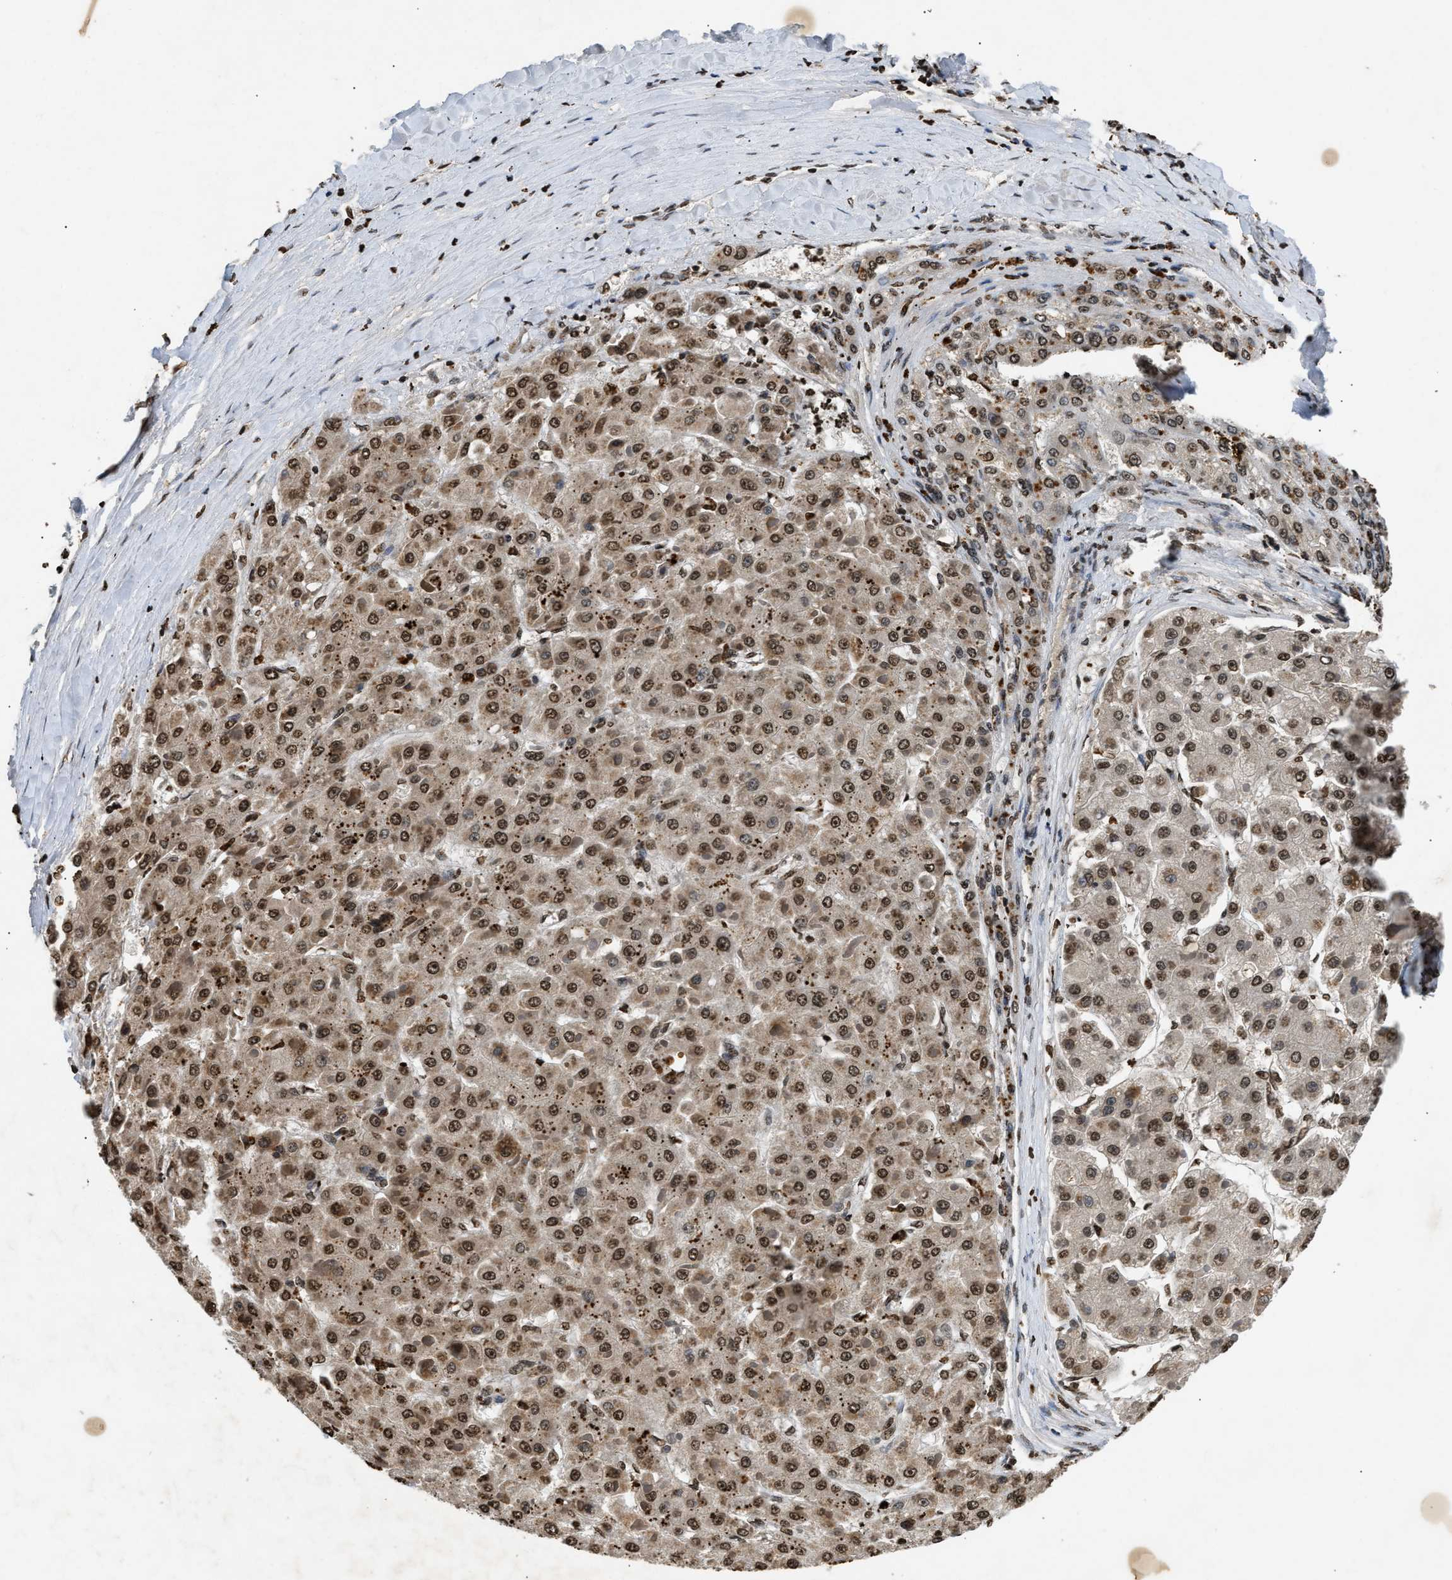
{"staining": {"intensity": "moderate", "quantity": ">75%", "location": "cytoplasmic/membranous,nuclear"}, "tissue": "liver cancer", "cell_type": "Tumor cells", "image_type": "cancer", "snomed": [{"axis": "morphology", "description": "Carcinoma, Hepatocellular, NOS"}, {"axis": "topography", "description": "Liver"}], "caption": "This is an image of immunohistochemistry staining of liver cancer, which shows moderate staining in the cytoplasmic/membranous and nuclear of tumor cells.", "gene": "DNASE1L3", "patient": {"sex": "female", "age": 73}}